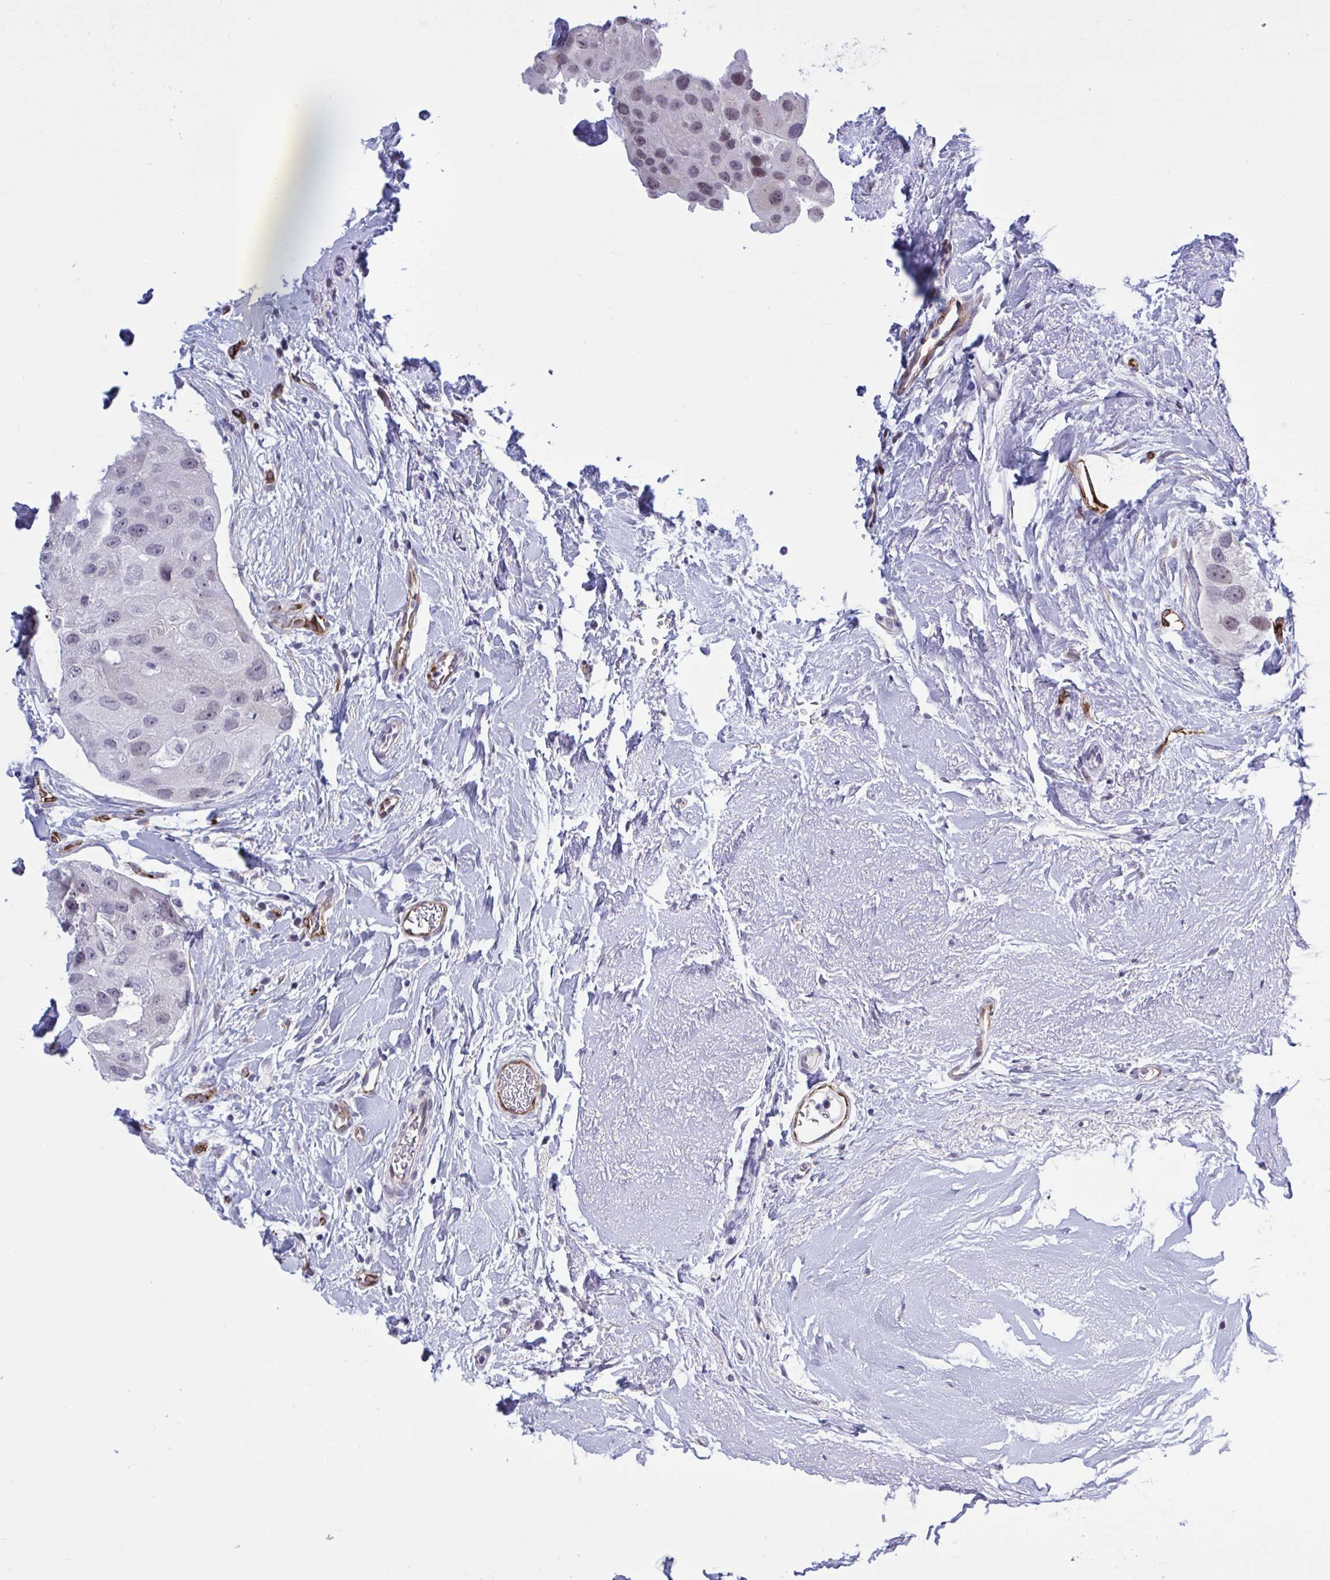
{"staining": {"intensity": "negative", "quantity": "none", "location": "none"}, "tissue": "breast cancer", "cell_type": "Tumor cells", "image_type": "cancer", "snomed": [{"axis": "morphology", "description": "Duct carcinoma"}, {"axis": "topography", "description": "Breast"}], "caption": "The histopathology image reveals no staining of tumor cells in breast cancer. (DAB IHC with hematoxylin counter stain).", "gene": "EML1", "patient": {"sex": "female", "age": 43}}